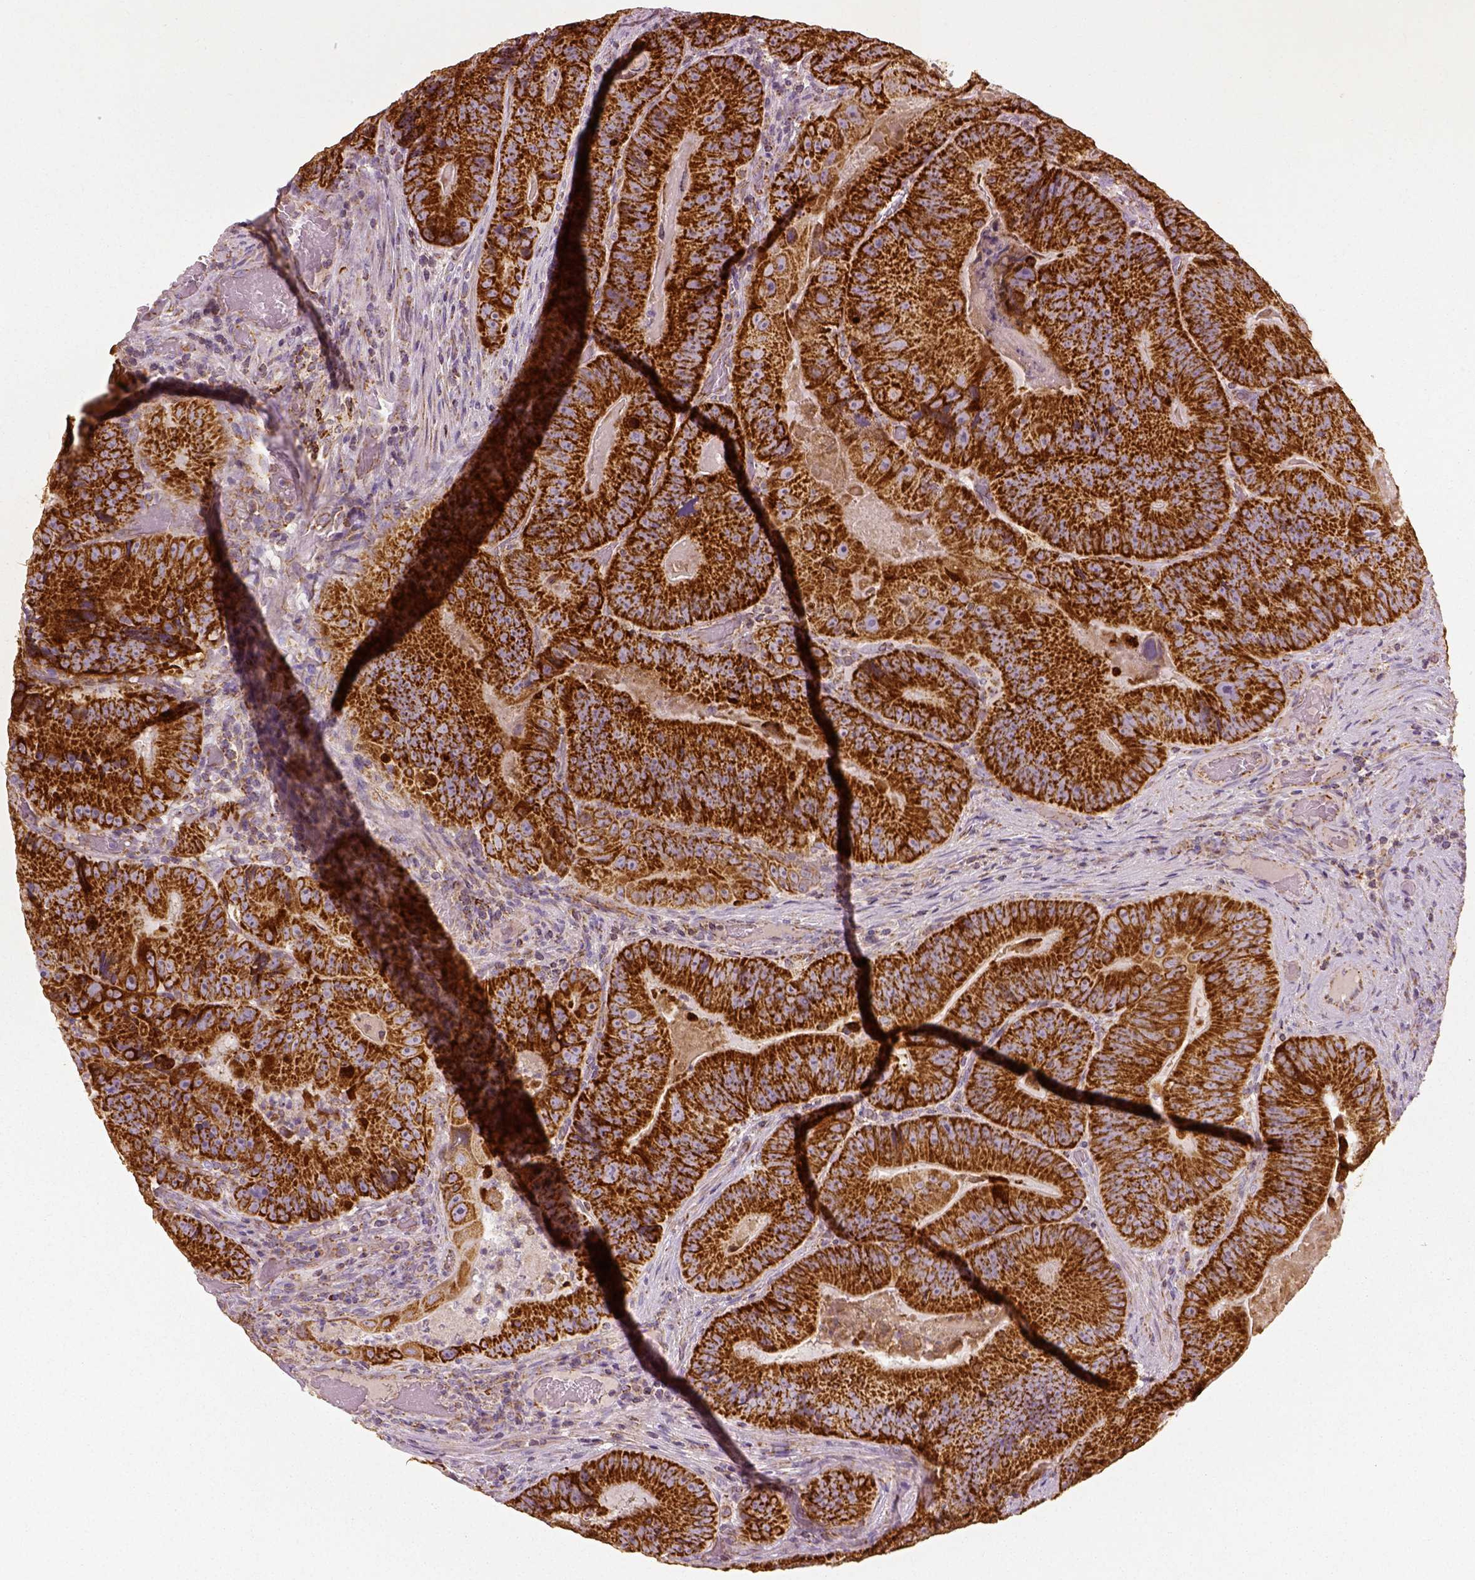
{"staining": {"intensity": "strong", "quantity": ">75%", "location": "cytoplasmic/membranous"}, "tissue": "colorectal cancer", "cell_type": "Tumor cells", "image_type": "cancer", "snomed": [{"axis": "morphology", "description": "Adenocarcinoma, NOS"}, {"axis": "topography", "description": "Colon"}], "caption": "Tumor cells display high levels of strong cytoplasmic/membranous positivity in approximately >75% of cells in human colorectal cancer.", "gene": "PGAM5", "patient": {"sex": "female", "age": 86}}